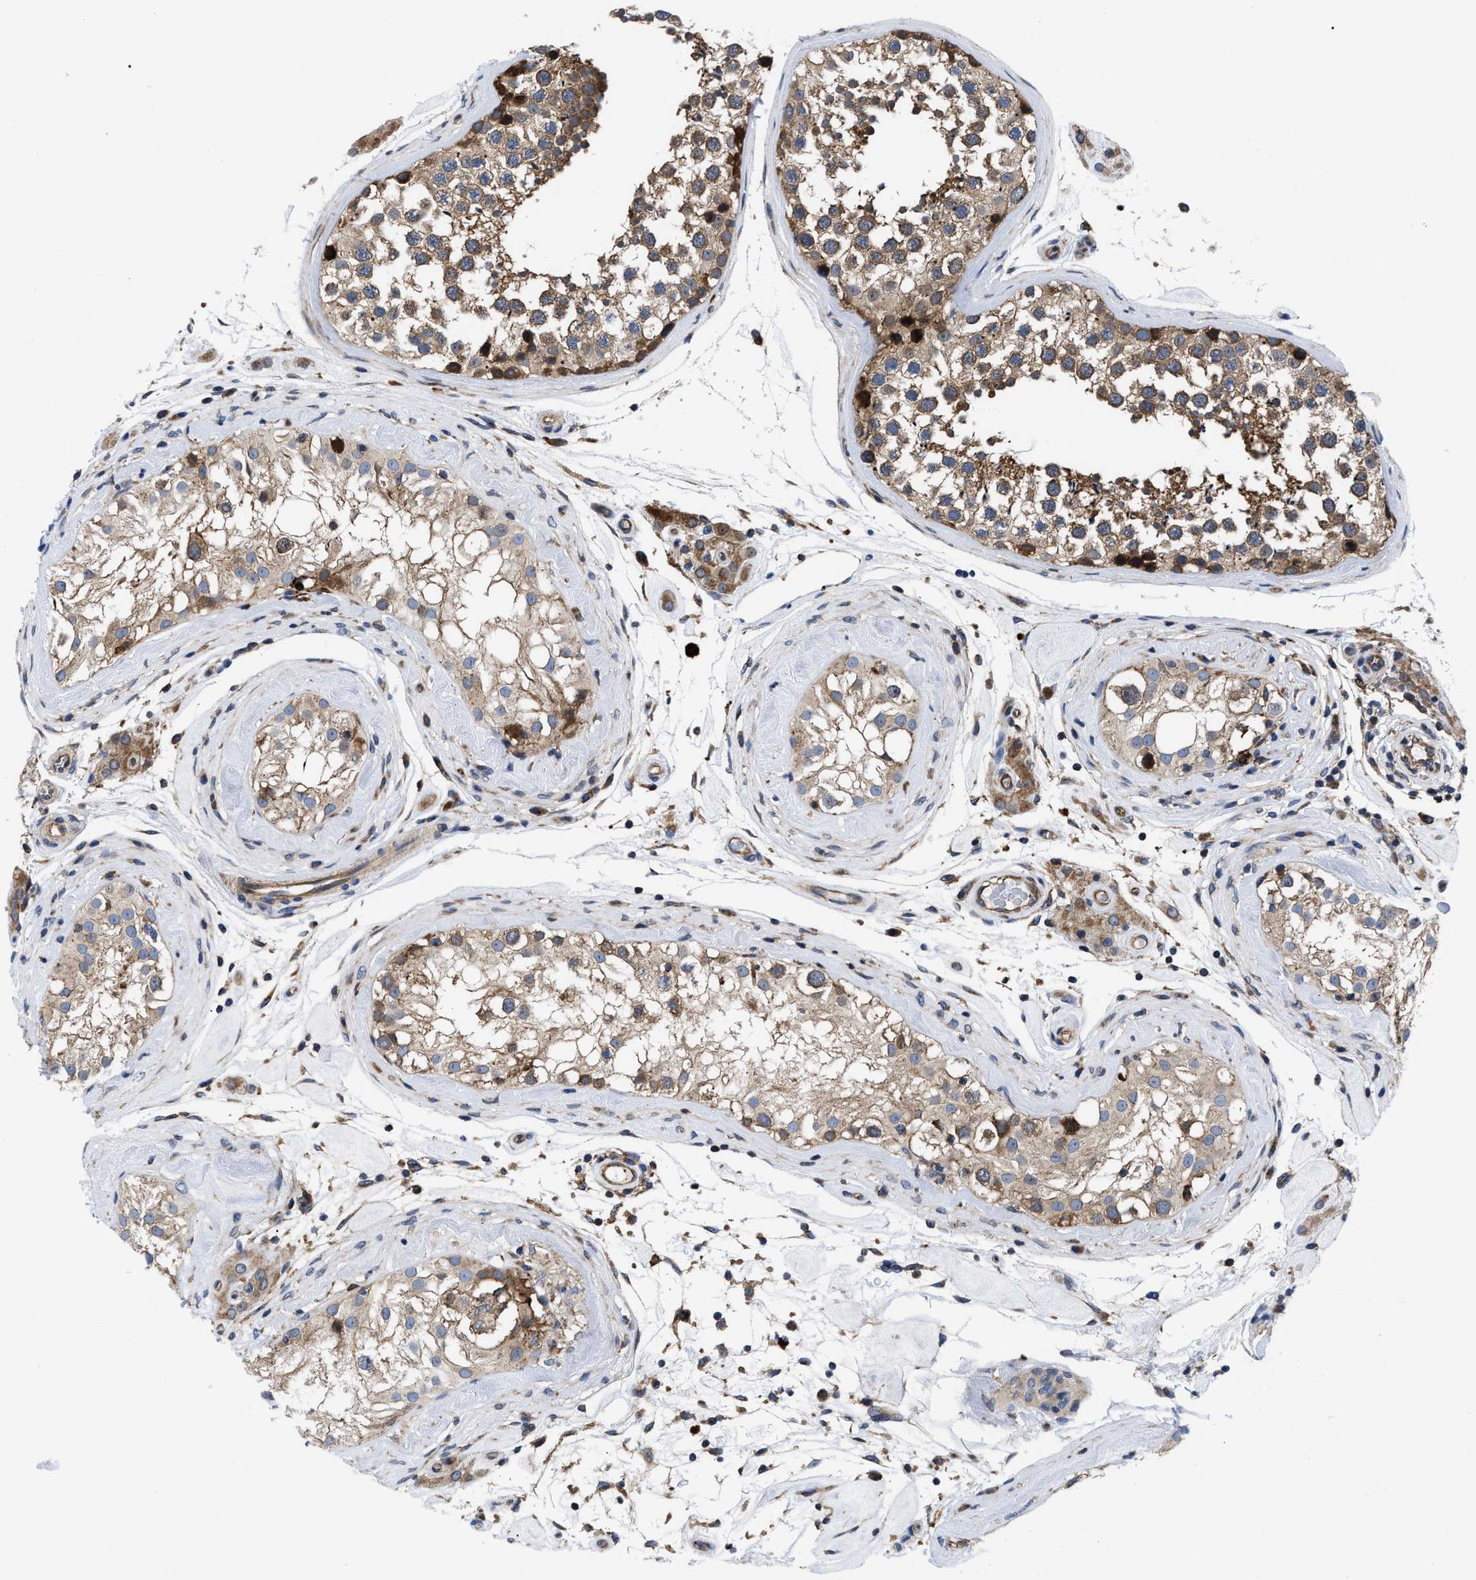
{"staining": {"intensity": "moderate", "quantity": ">75%", "location": "cytoplasmic/membranous"}, "tissue": "testis", "cell_type": "Cells in seminiferous ducts", "image_type": "normal", "snomed": [{"axis": "morphology", "description": "Normal tissue, NOS"}, {"axis": "topography", "description": "Testis"}], "caption": "Testis stained with DAB (3,3'-diaminobenzidine) IHC displays medium levels of moderate cytoplasmic/membranous expression in about >75% of cells in seminiferous ducts.", "gene": "SPAST", "patient": {"sex": "male", "age": 46}}